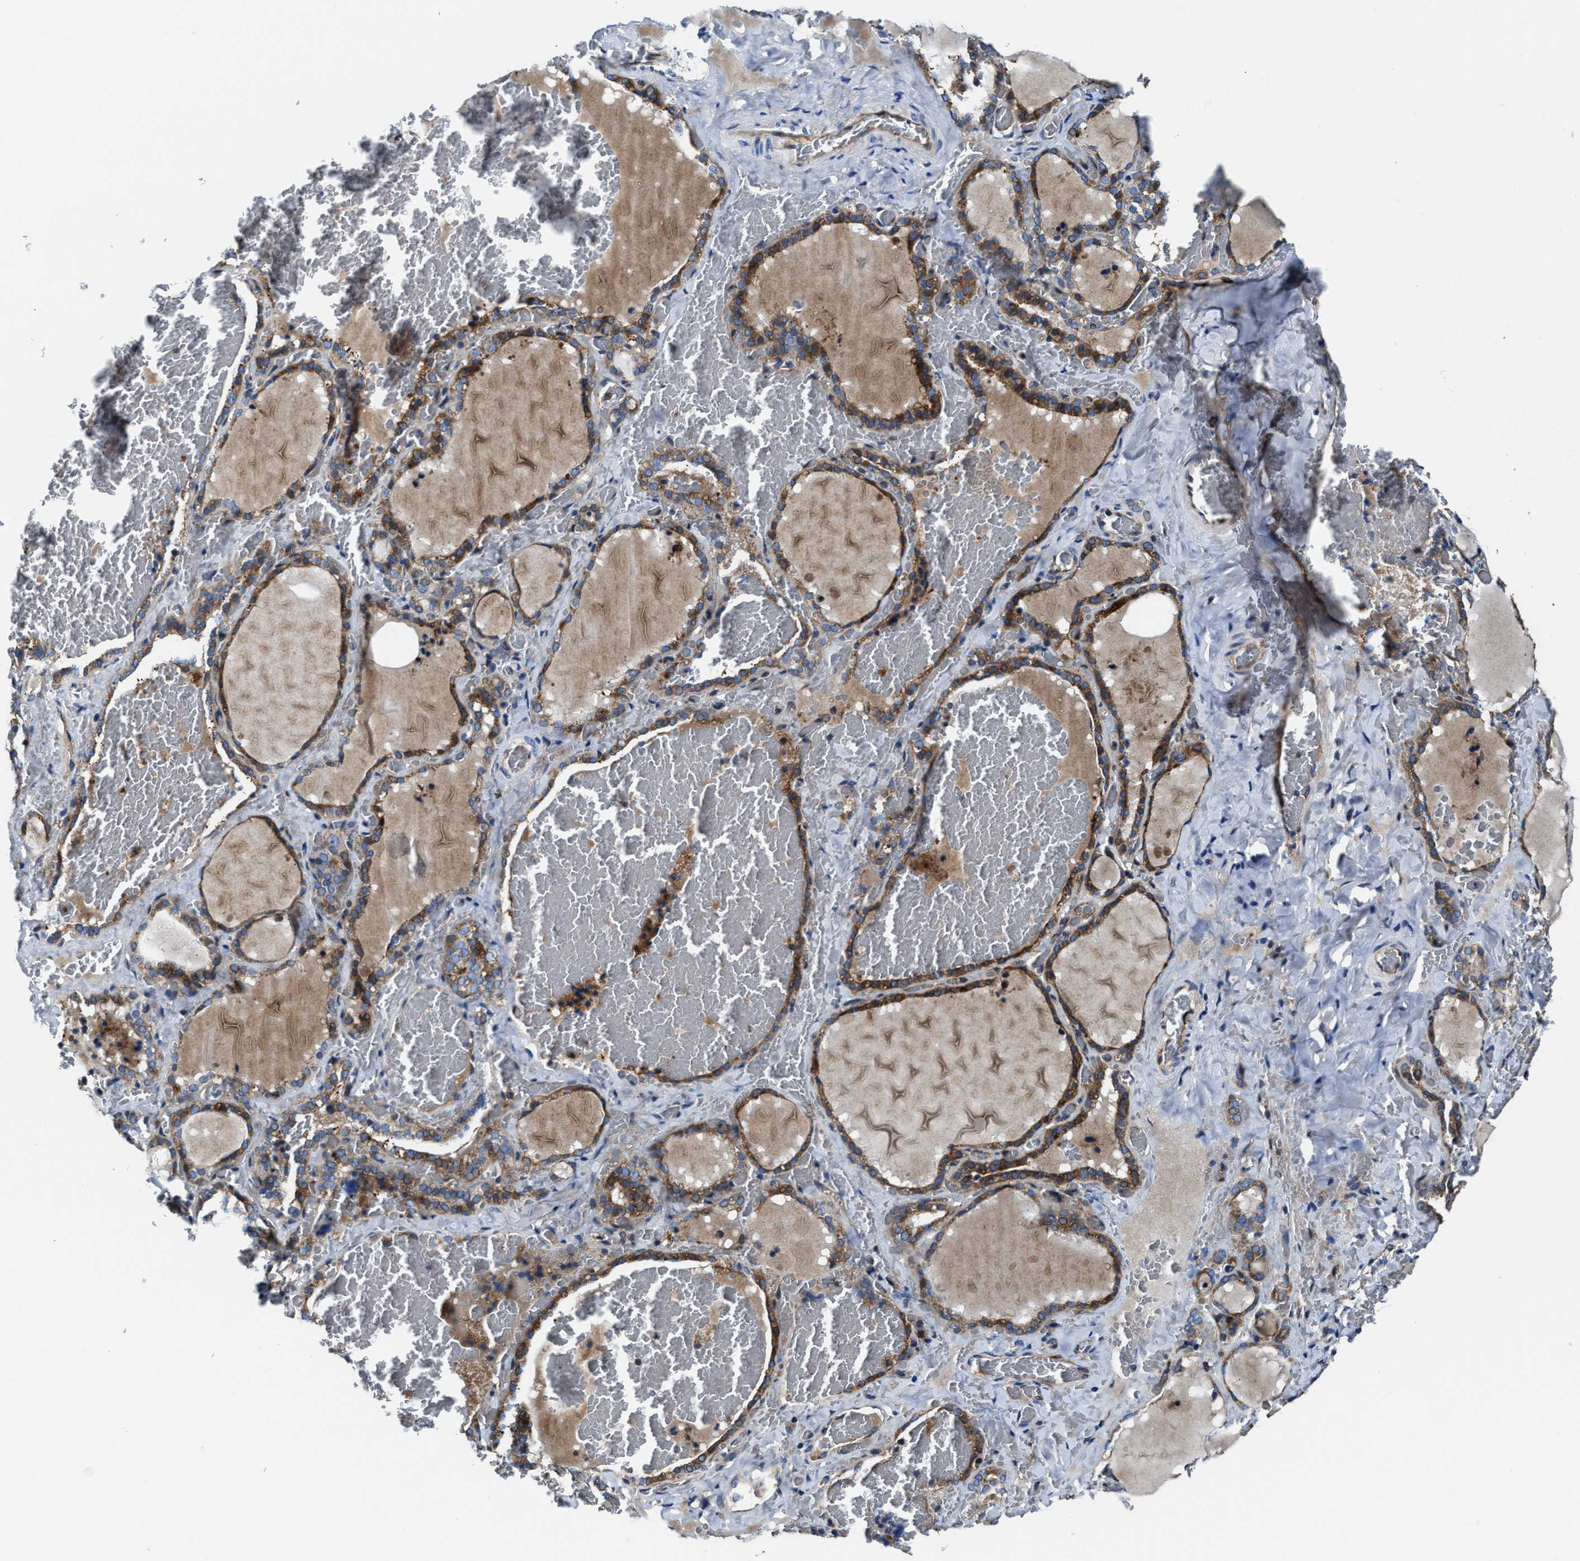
{"staining": {"intensity": "moderate", "quantity": ">75%", "location": "cytoplasmic/membranous"}, "tissue": "thyroid gland", "cell_type": "Glandular cells", "image_type": "normal", "snomed": [{"axis": "morphology", "description": "Normal tissue, NOS"}, {"axis": "topography", "description": "Thyroid gland"}], "caption": "Immunohistochemical staining of benign thyroid gland displays medium levels of moderate cytoplasmic/membranous expression in approximately >75% of glandular cells.", "gene": "PTAR1", "patient": {"sex": "female", "age": 22}}